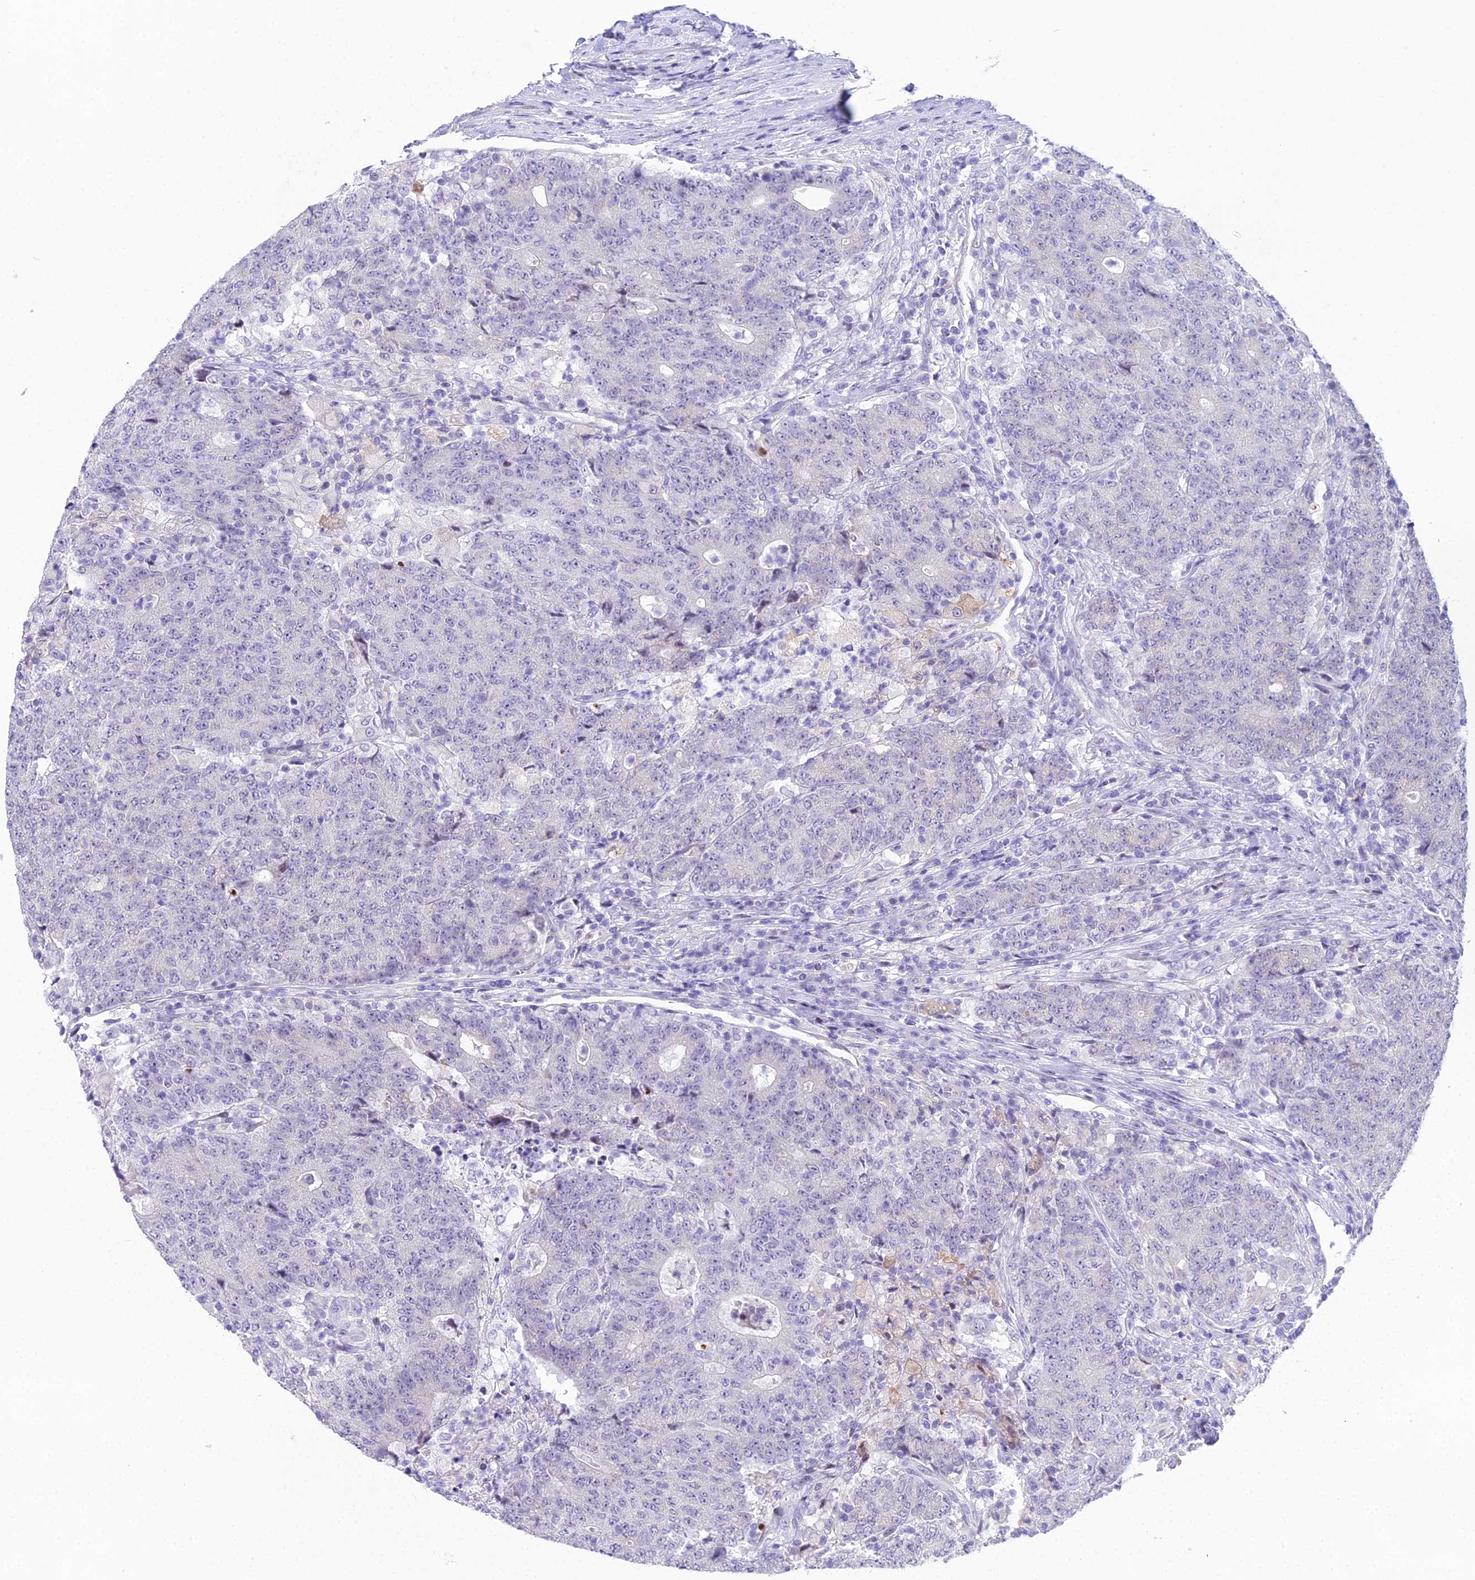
{"staining": {"intensity": "negative", "quantity": "none", "location": "none"}, "tissue": "colorectal cancer", "cell_type": "Tumor cells", "image_type": "cancer", "snomed": [{"axis": "morphology", "description": "Adenocarcinoma, NOS"}, {"axis": "topography", "description": "Colon"}], "caption": "The photomicrograph demonstrates no staining of tumor cells in adenocarcinoma (colorectal). The staining is performed using DAB brown chromogen with nuclei counter-stained in using hematoxylin.", "gene": "CC2D2A", "patient": {"sex": "female", "age": 75}}